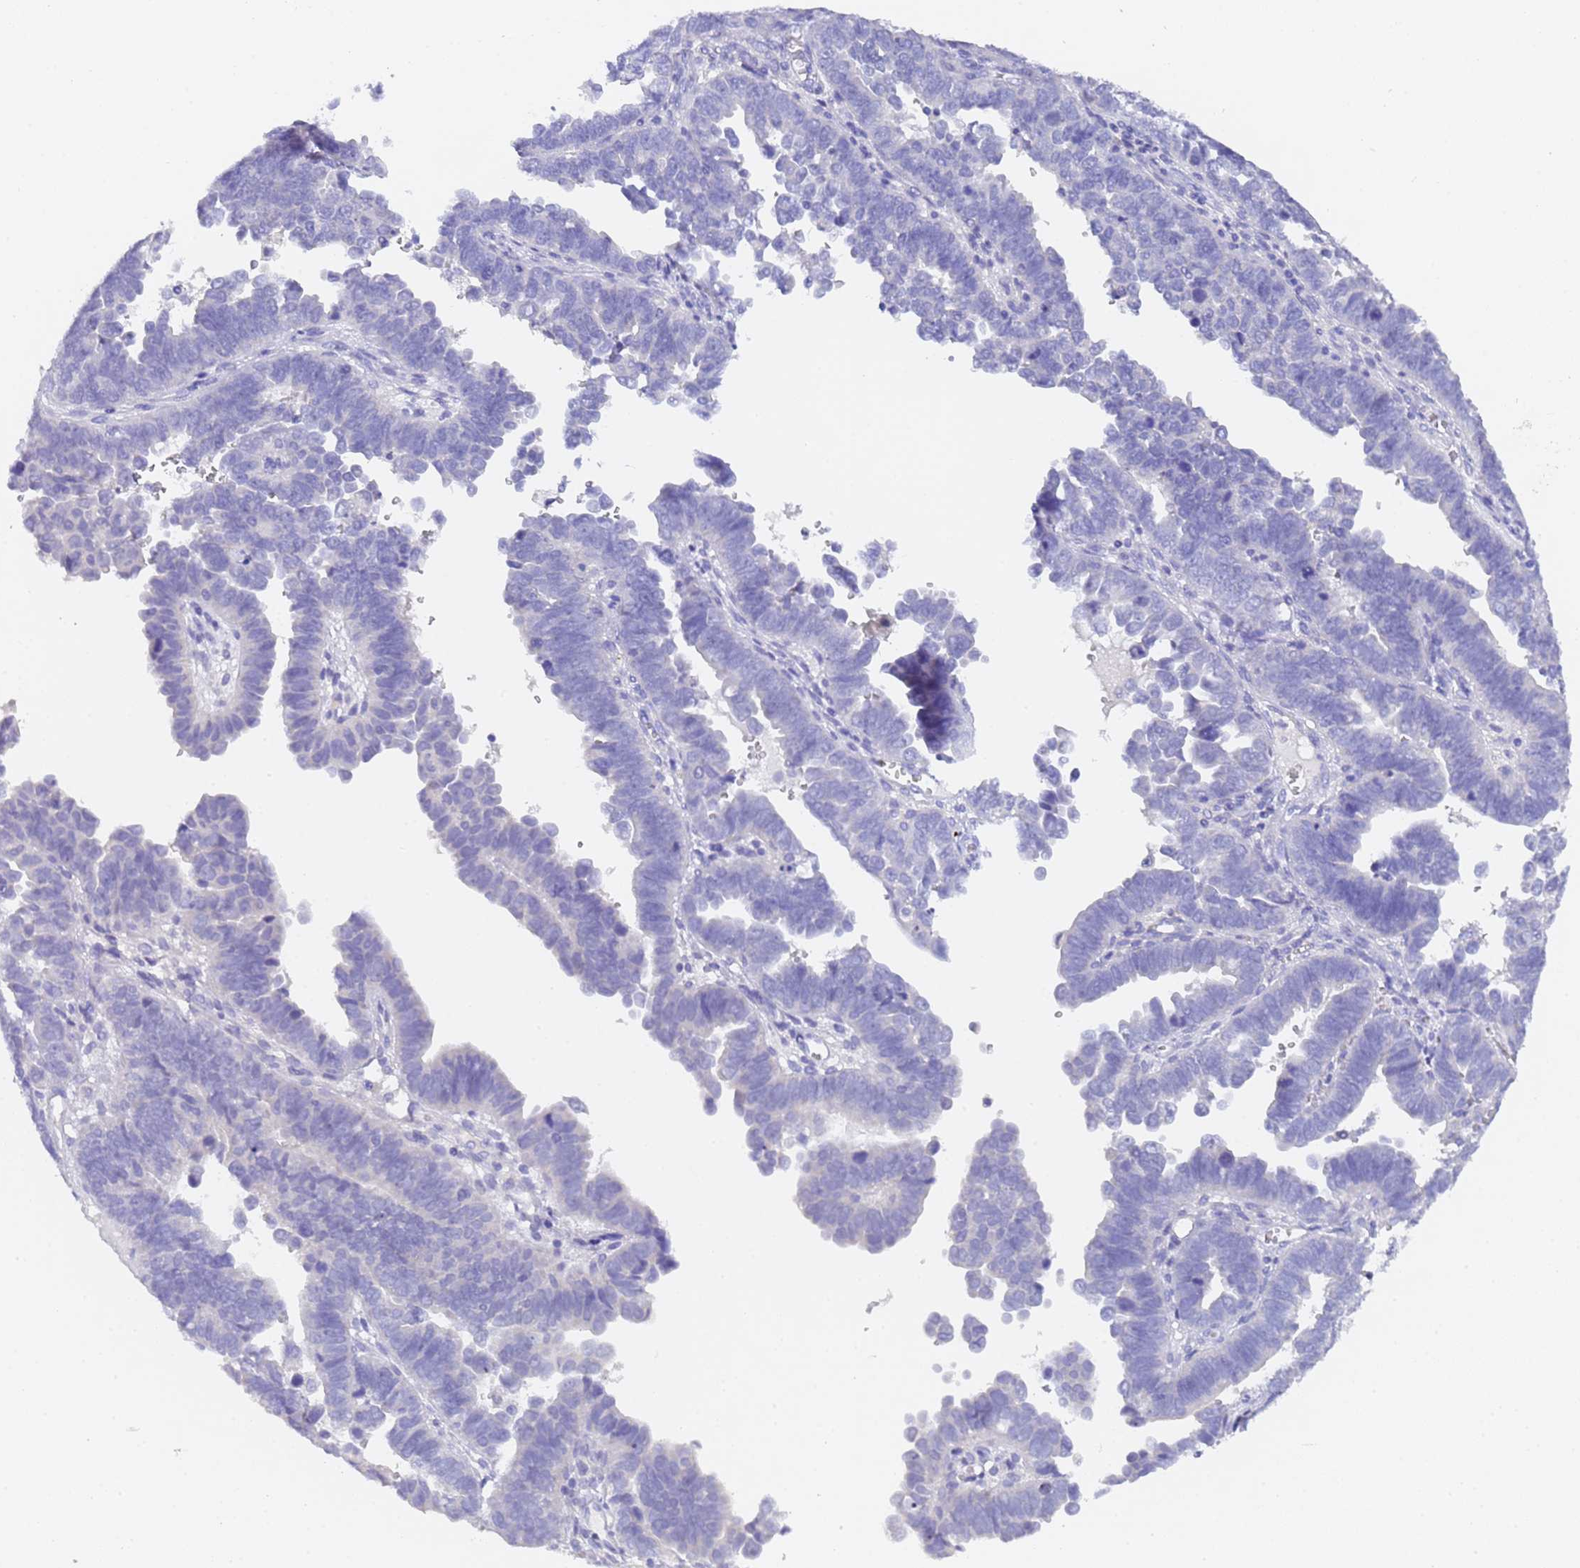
{"staining": {"intensity": "negative", "quantity": "none", "location": "none"}, "tissue": "endometrial cancer", "cell_type": "Tumor cells", "image_type": "cancer", "snomed": [{"axis": "morphology", "description": "Adenocarcinoma, NOS"}, {"axis": "topography", "description": "Endometrium"}], "caption": "High magnification brightfield microscopy of endometrial cancer (adenocarcinoma) stained with DAB (3,3'-diaminobenzidine) (brown) and counterstained with hematoxylin (blue): tumor cells show no significant expression. (DAB immunohistochemistry visualized using brightfield microscopy, high magnification).", "gene": "GABRA1", "patient": {"sex": "female", "age": 75}}